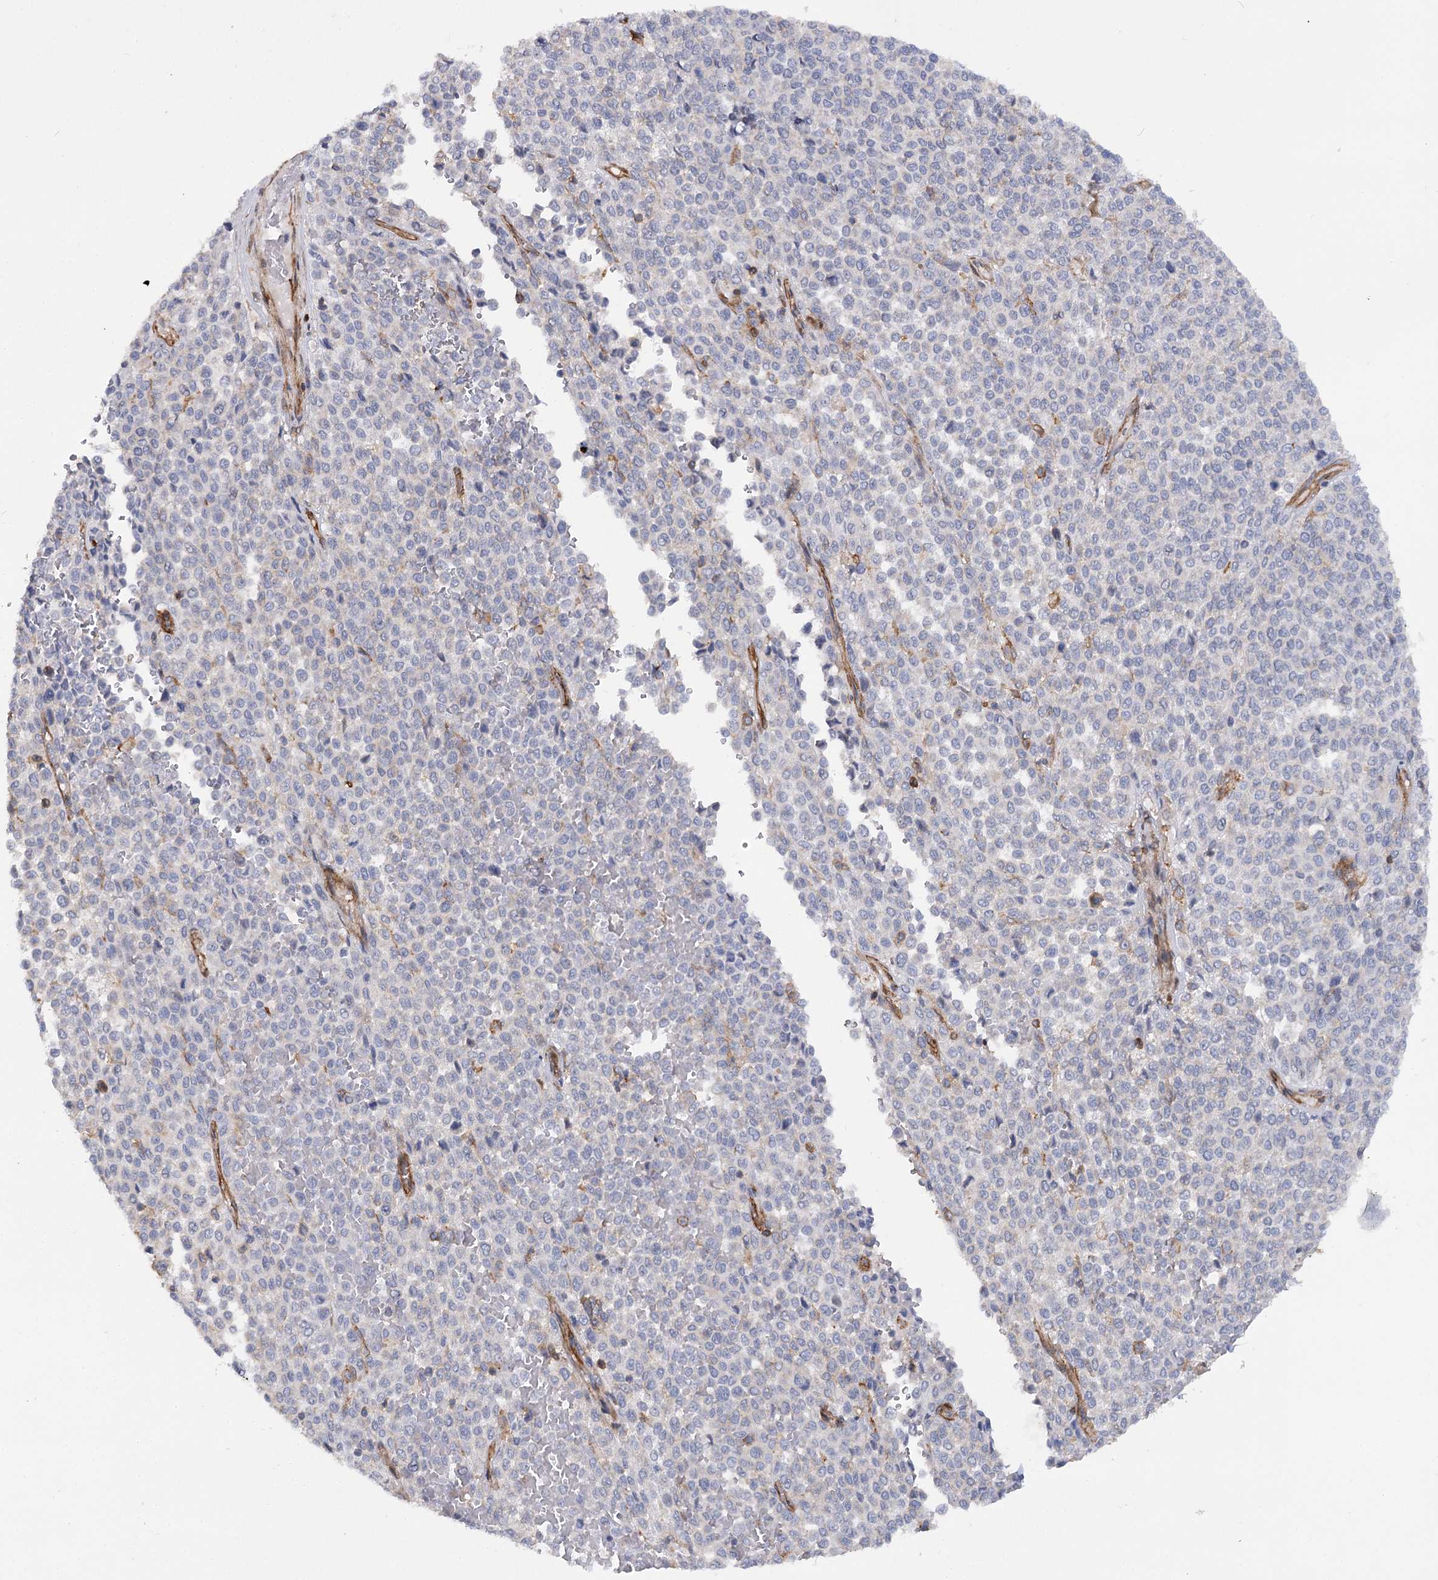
{"staining": {"intensity": "negative", "quantity": "none", "location": "none"}, "tissue": "melanoma", "cell_type": "Tumor cells", "image_type": "cancer", "snomed": [{"axis": "morphology", "description": "Malignant melanoma, Metastatic site"}, {"axis": "topography", "description": "Pancreas"}], "caption": "The histopathology image demonstrates no staining of tumor cells in melanoma.", "gene": "SYNPO2", "patient": {"sex": "female", "age": 30}}